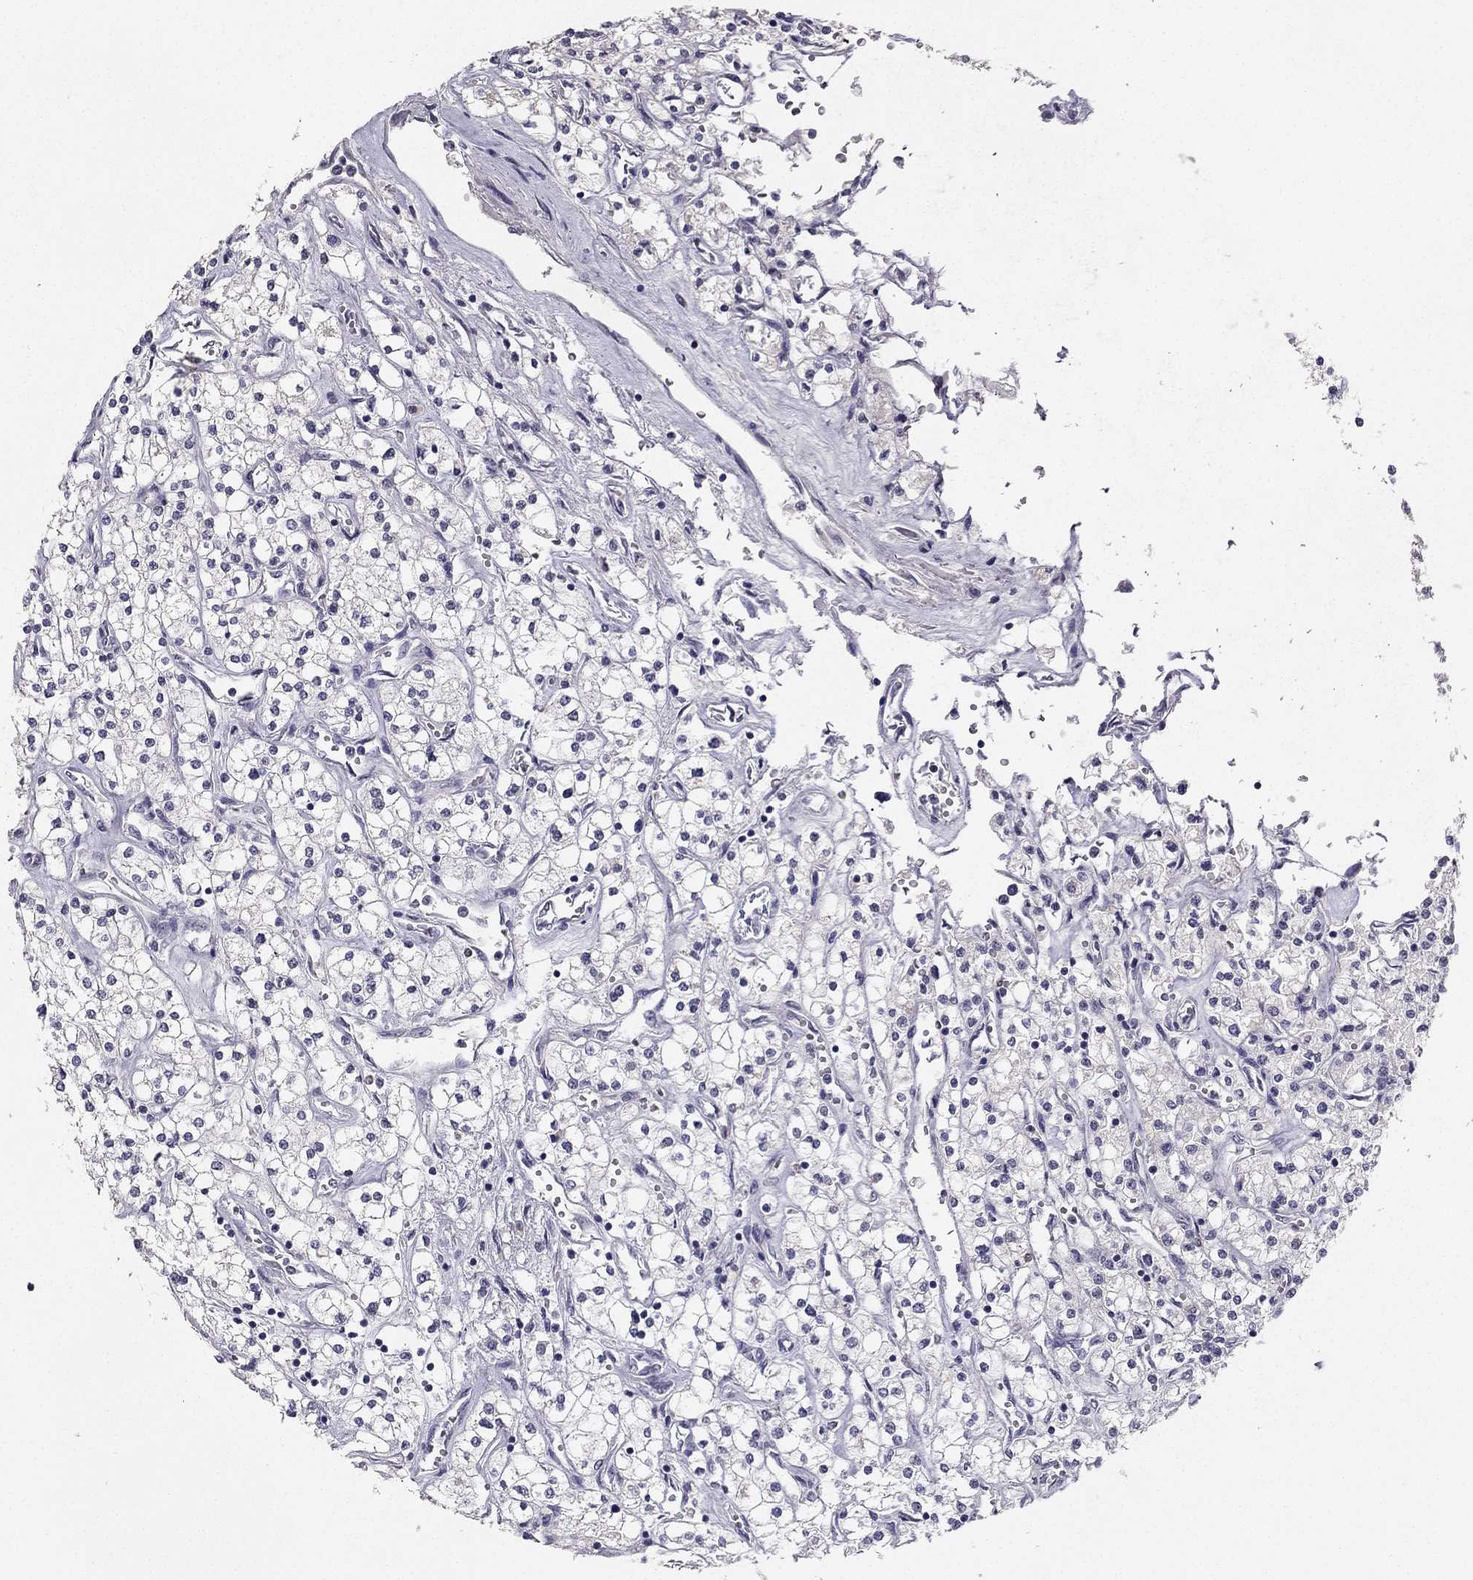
{"staining": {"intensity": "negative", "quantity": "none", "location": "none"}, "tissue": "renal cancer", "cell_type": "Tumor cells", "image_type": "cancer", "snomed": [{"axis": "morphology", "description": "Adenocarcinoma, NOS"}, {"axis": "topography", "description": "Kidney"}], "caption": "Micrograph shows no protein positivity in tumor cells of adenocarcinoma (renal) tissue.", "gene": "CALB2", "patient": {"sex": "male", "age": 80}}